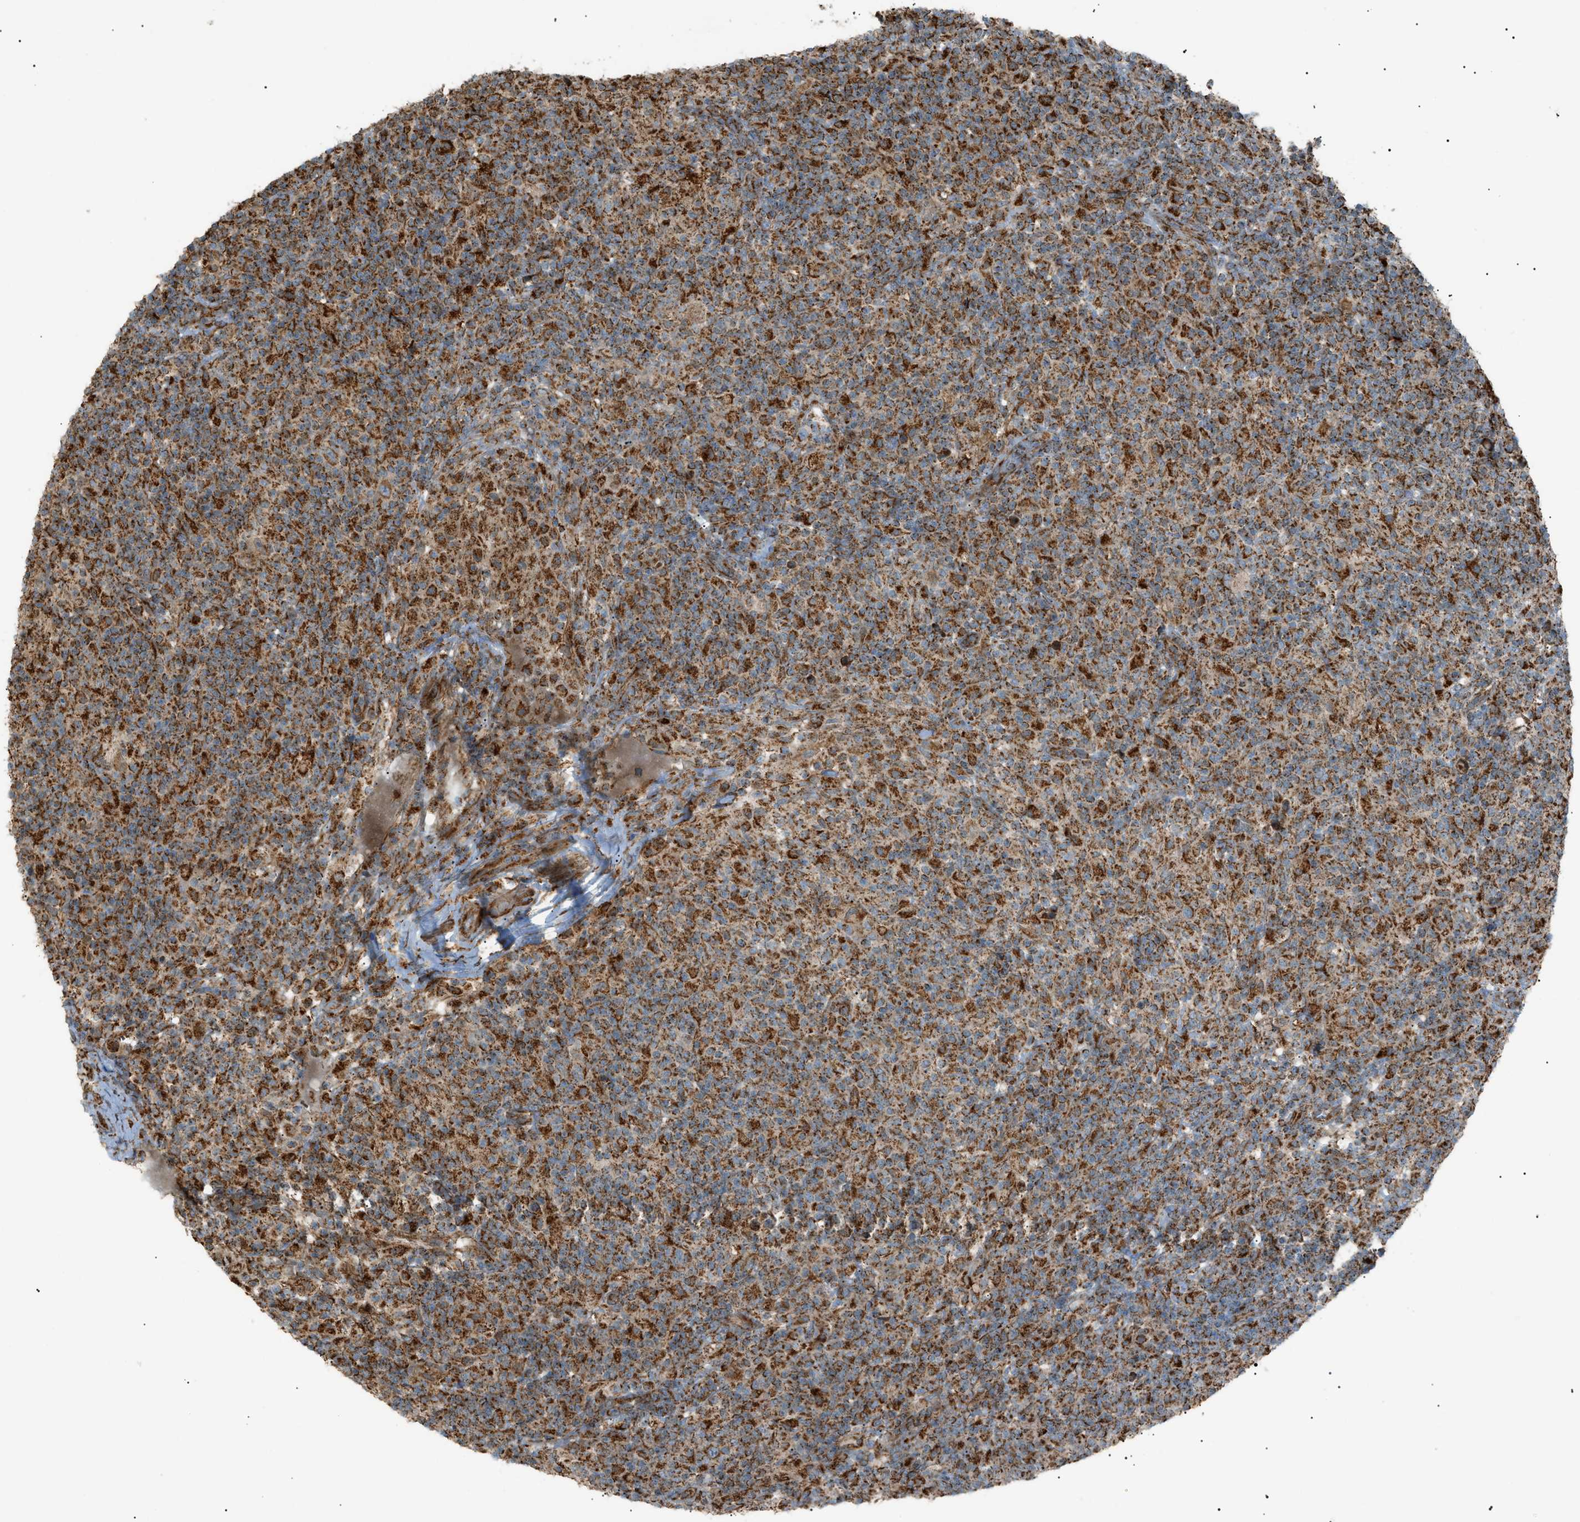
{"staining": {"intensity": "moderate", "quantity": ">75%", "location": "cytoplasmic/membranous"}, "tissue": "lymphoma", "cell_type": "Tumor cells", "image_type": "cancer", "snomed": [{"axis": "morphology", "description": "Hodgkin's disease, NOS"}, {"axis": "topography", "description": "Lymph node"}], "caption": "High-magnification brightfield microscopy of lymphoma stained with DAB (3,3'-diaminobenzidine) (brown) and counterstained with hematoxylin (blue). tumor cells exhibit moderate cytoplasmic/membranous staining is appreciated in approximately>75% of cells. The staining was performed using DAB (3,3'-diaminobenzidine), with brown indicating positive protein expression. Nuclei are stained blue with hematoxylin.", "gene": "C1GALT1C1", "patient": {"sex": "male", "age": 70}}